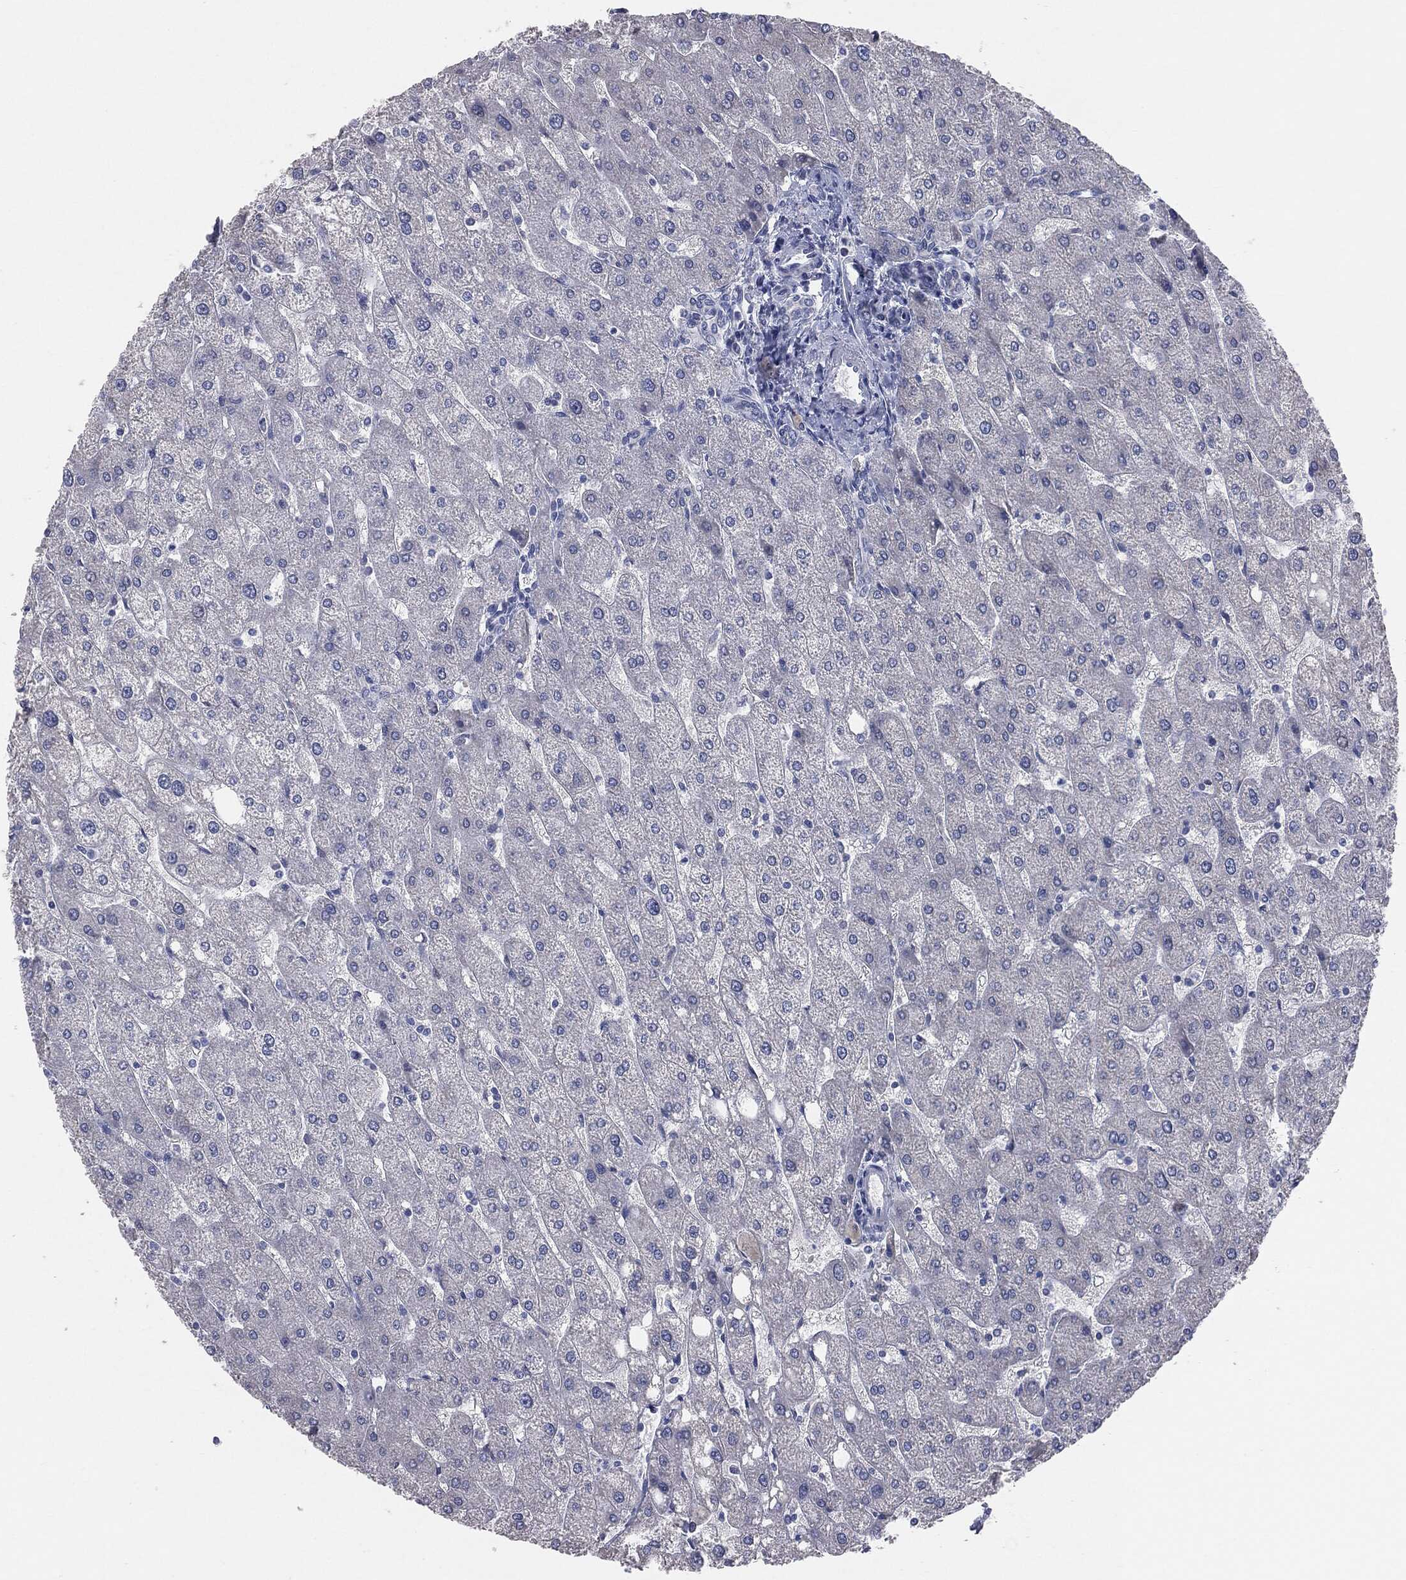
{"staining": {"intensity": "negative", "quantity": "none", "location": "none"}, "tissue": "liver", "cell_type": "Cholangiocytes", "image_type": "normal", "snomed": [{"axis": "morphology", "description": "Normal tissue, NOS"}, {"axis": "topography", "description": "Liver"}], "caption": "Protein analysis of normal liver demonstrates no significant positivity in cholangiocytes.", "gene": "DMKN", "patient": {"sex": "male", "age": 67}}